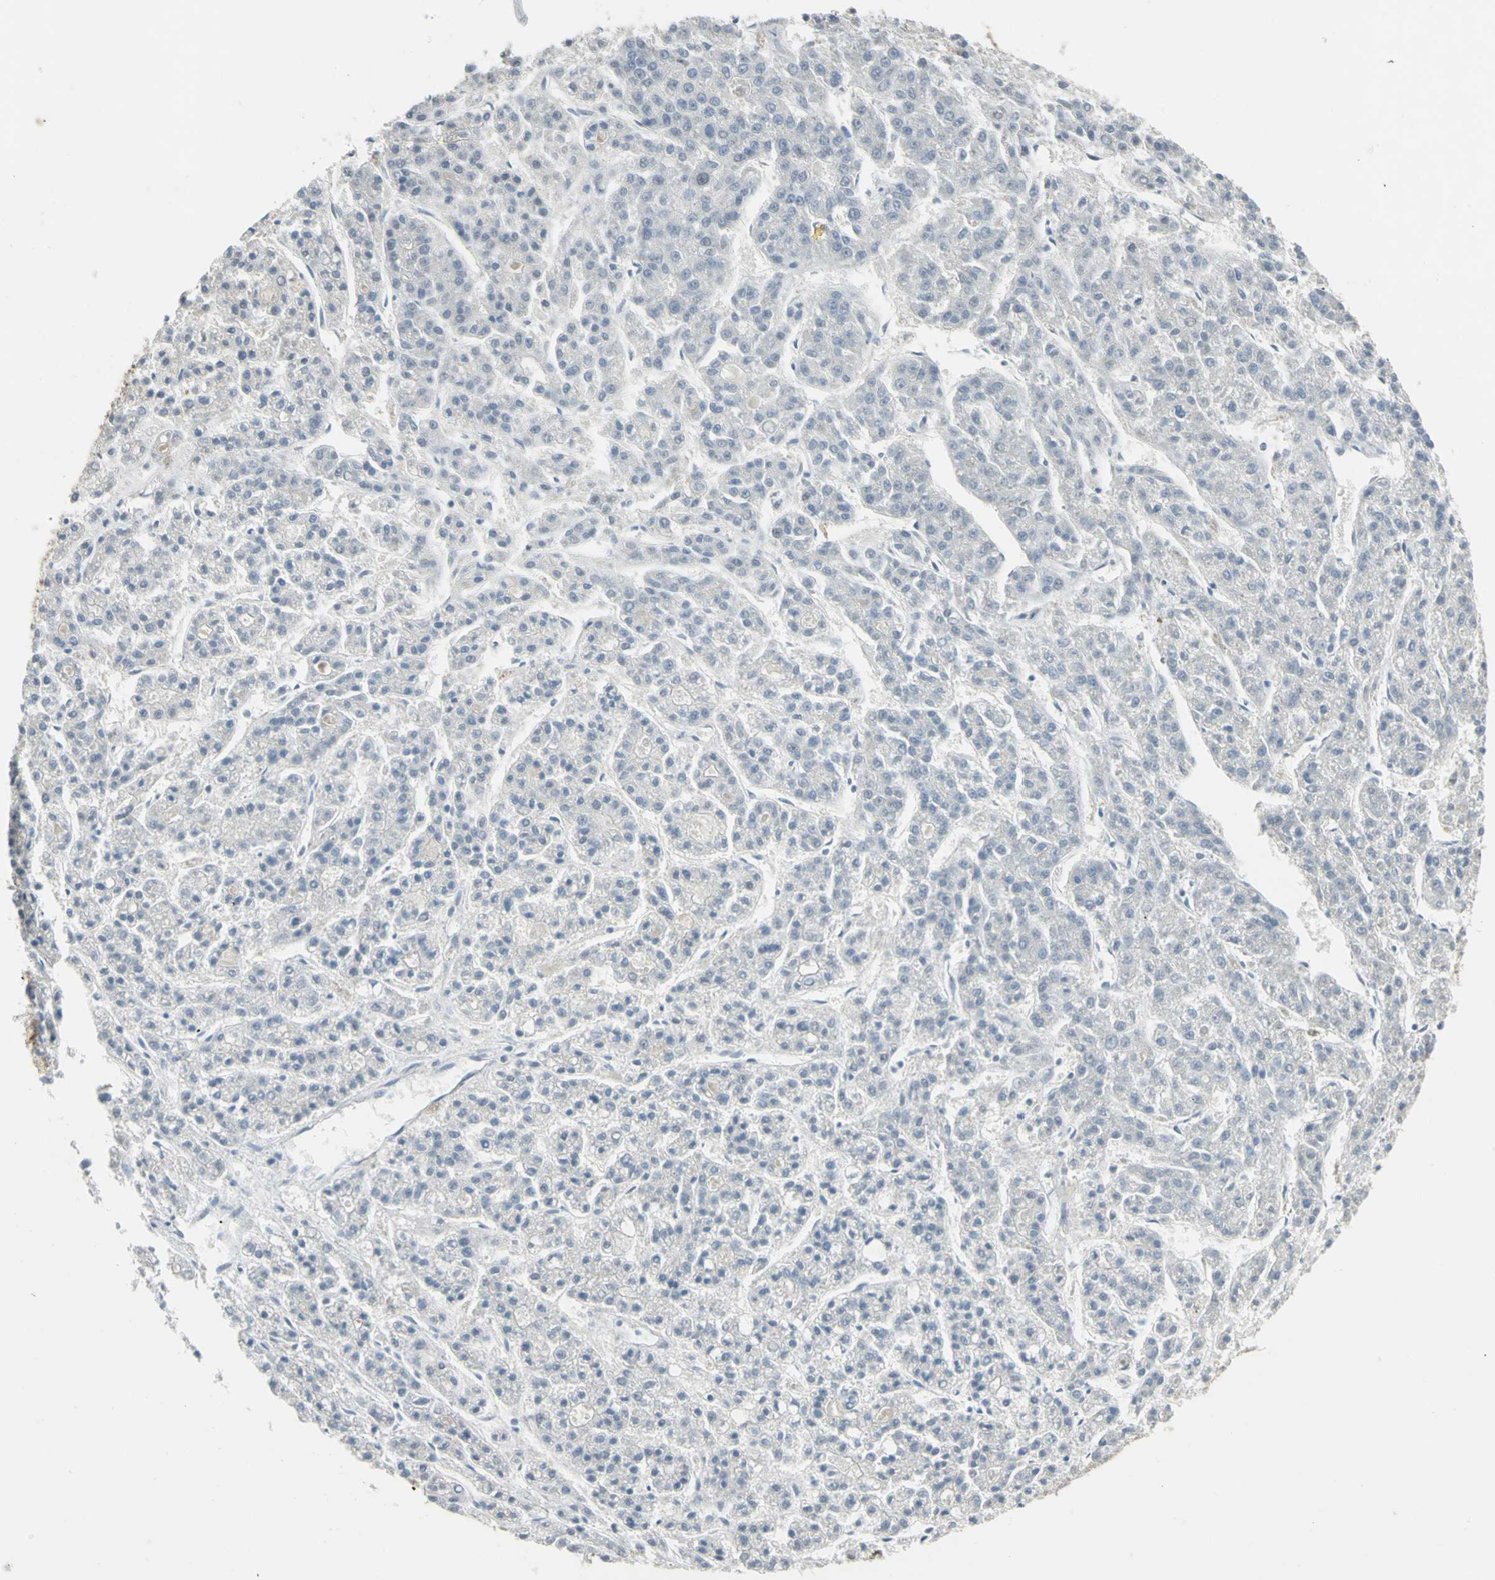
{"staining": {"intensity": "negative", "quantity": "none", "location": "none"}, "tissue": "liver cancer", "cell_type": "Tumor cells", "image_type": "cancer", "snomed": [{"axis": "morphology", "description": "Carcinoma, Hepatocellular, NOS"}, {"axis": "topography", "description": "Liver"}], "caption": "A photomicrograph of human liver hepatocellular carcinoma is negative for staining in tumor cells.", "gene": "CCNT1", "patient": {"sex": "male", "age": 70}}